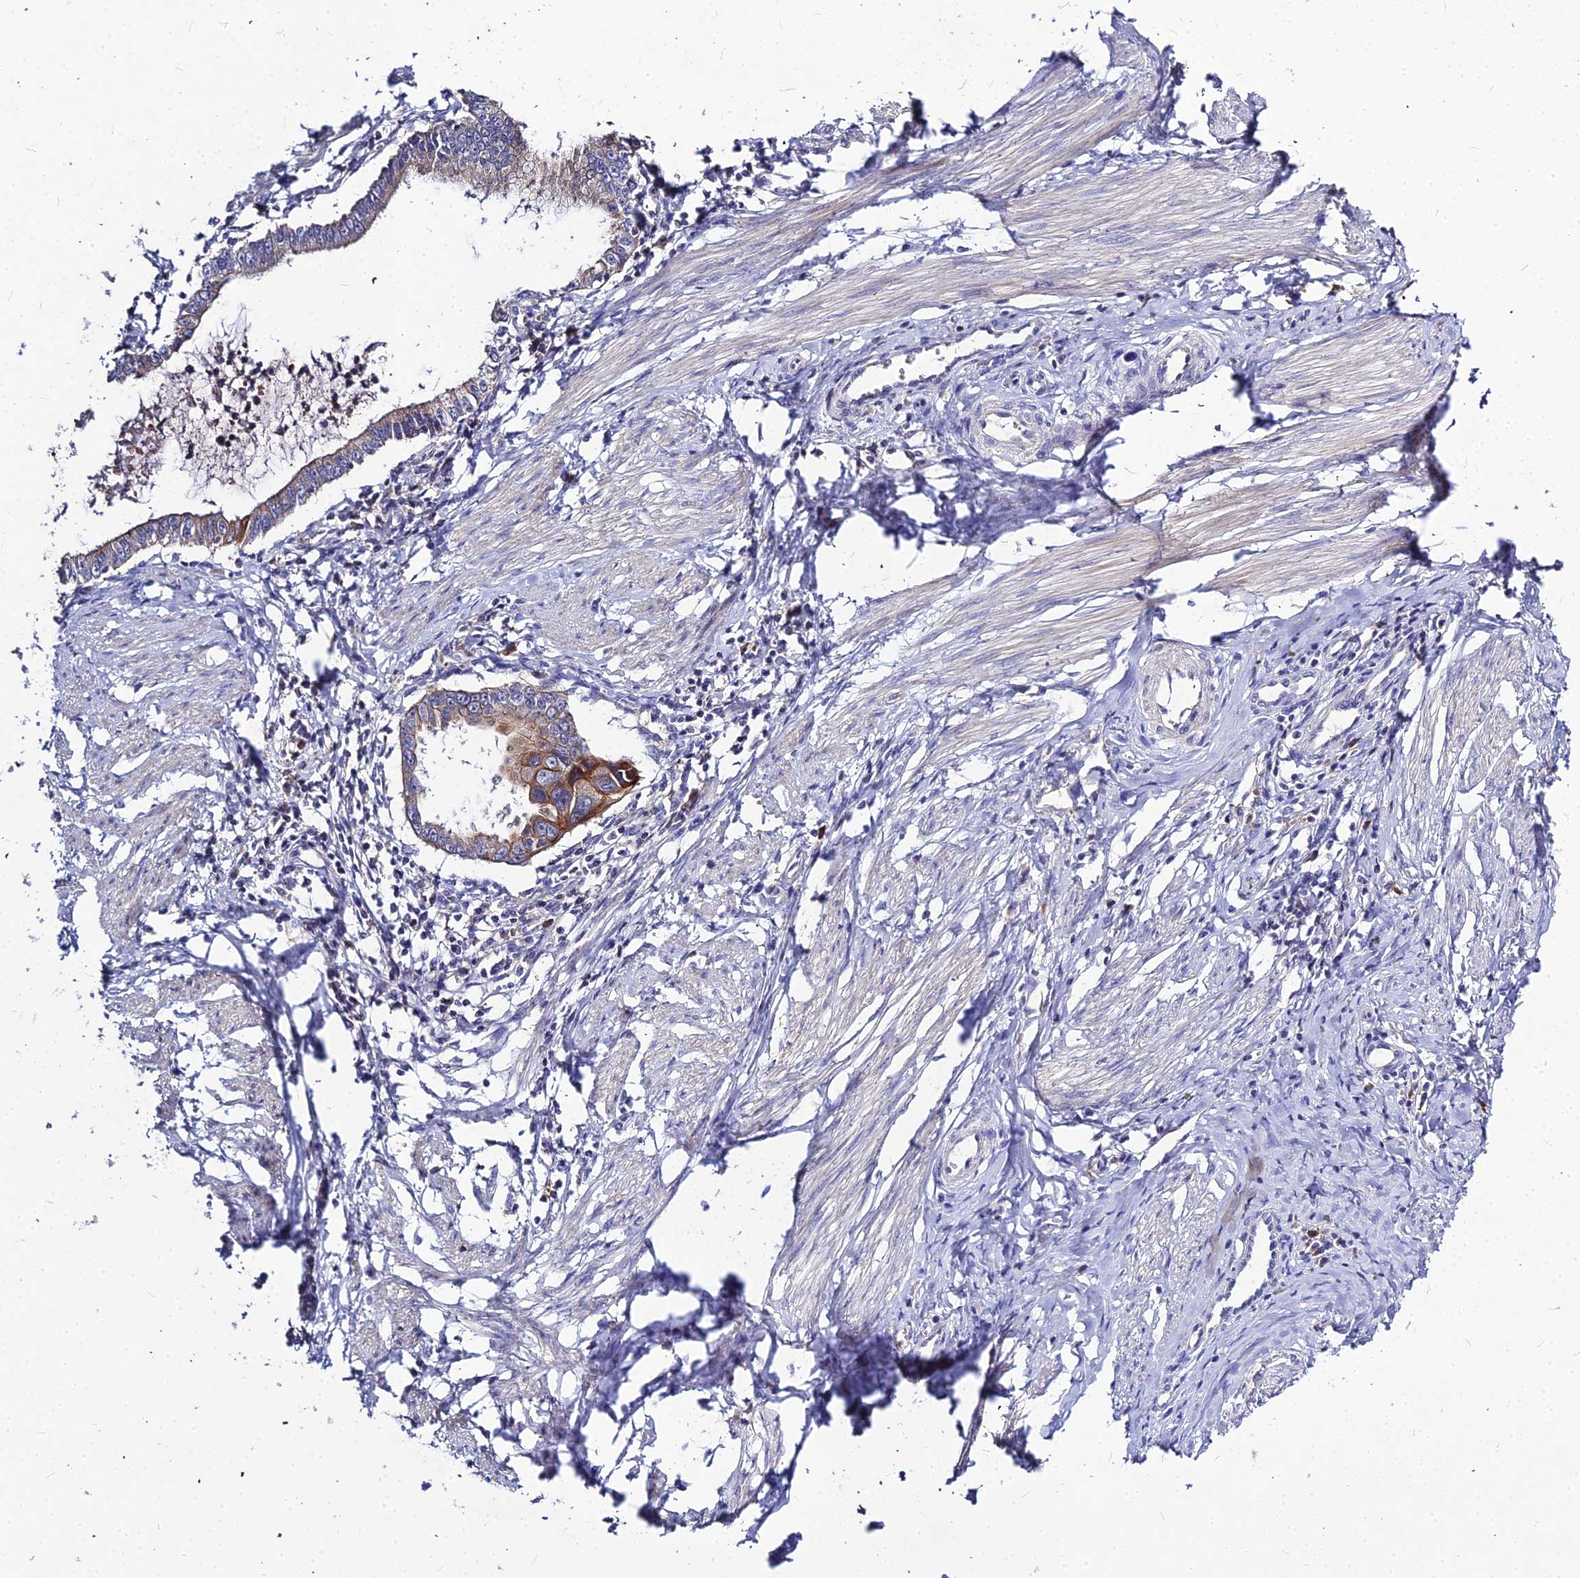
{"staining": {"intensity": "moderate", "quantity": "<25%", "location": "cytoplasmic/membranous"}, "tissue": "cervical cancer", "cell_type": "Tumor cells", "image_type": "cancer", "snomed": [{"axis": "morphology", "description": "Adenocarcinoma, NOS"}, {"axis": "topography", "description": "Cervix"}], "caption": "Moderate cytoplasmic/membranous protein expression is appreciated in approximately <25% of tumor cells in cervical cancer (adenocarcinoma).", "gene": "DMRTA1", "patient": {"sex": "female", "age": 36}}